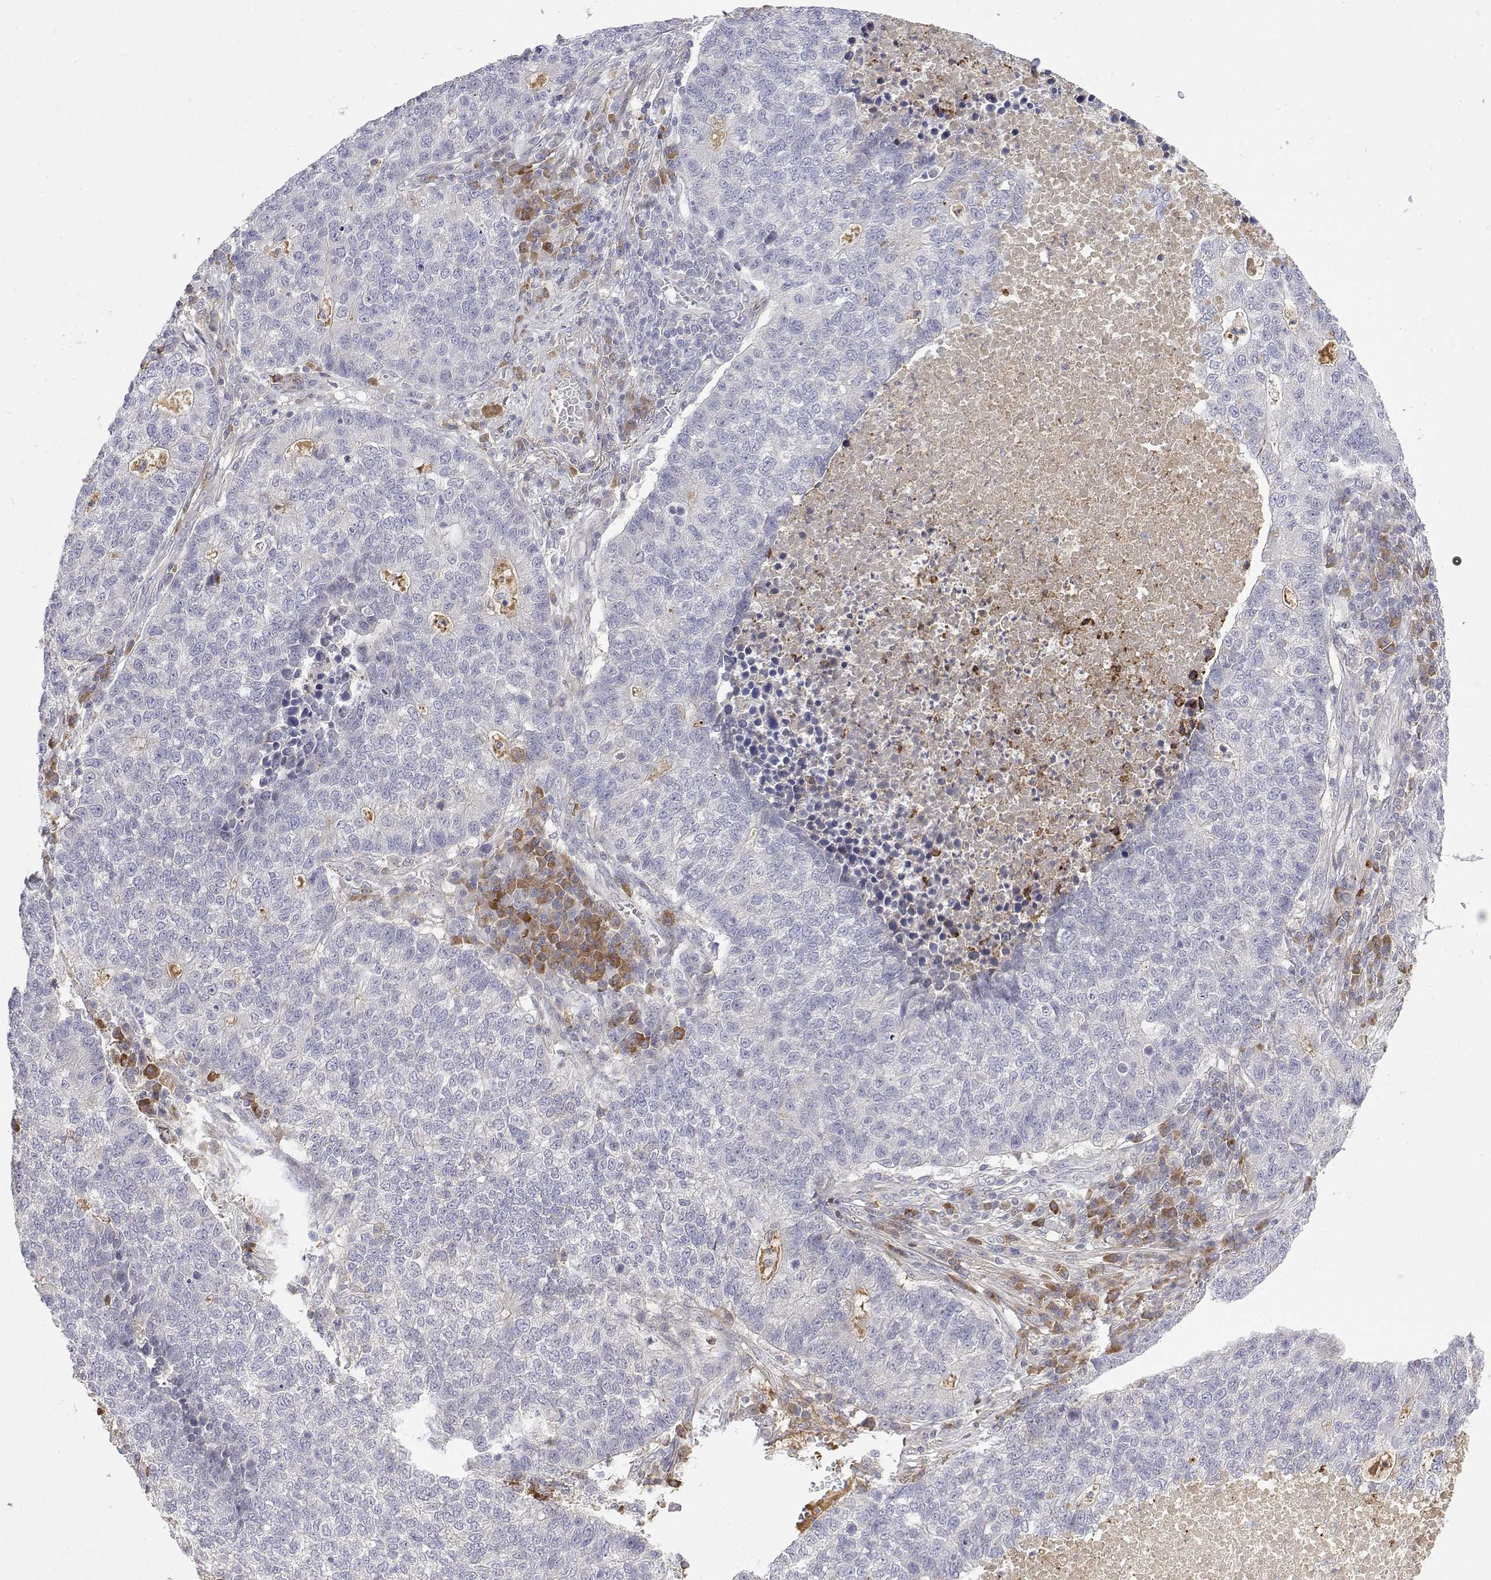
{"staining": {"intensity": "negative", "quantity": "none", "location": "none"}, "tissue": "lung cancer", "cell_type": "Tumor cells", "image_type": "cancer", "snomed": [{"axis": "morphology", "description": "Adenocarcinoma, NOS"}, {"axis": "topography", "description": "Lung"}], "caption": "Immunohistochemistry (IHC) micrograph of adenocarcinoma (lung) stained for a protein (brown), which displays no positivity in tumor cells.", "gene": "IGFBP4", "patient": {"sex": "male", "age": 57}}